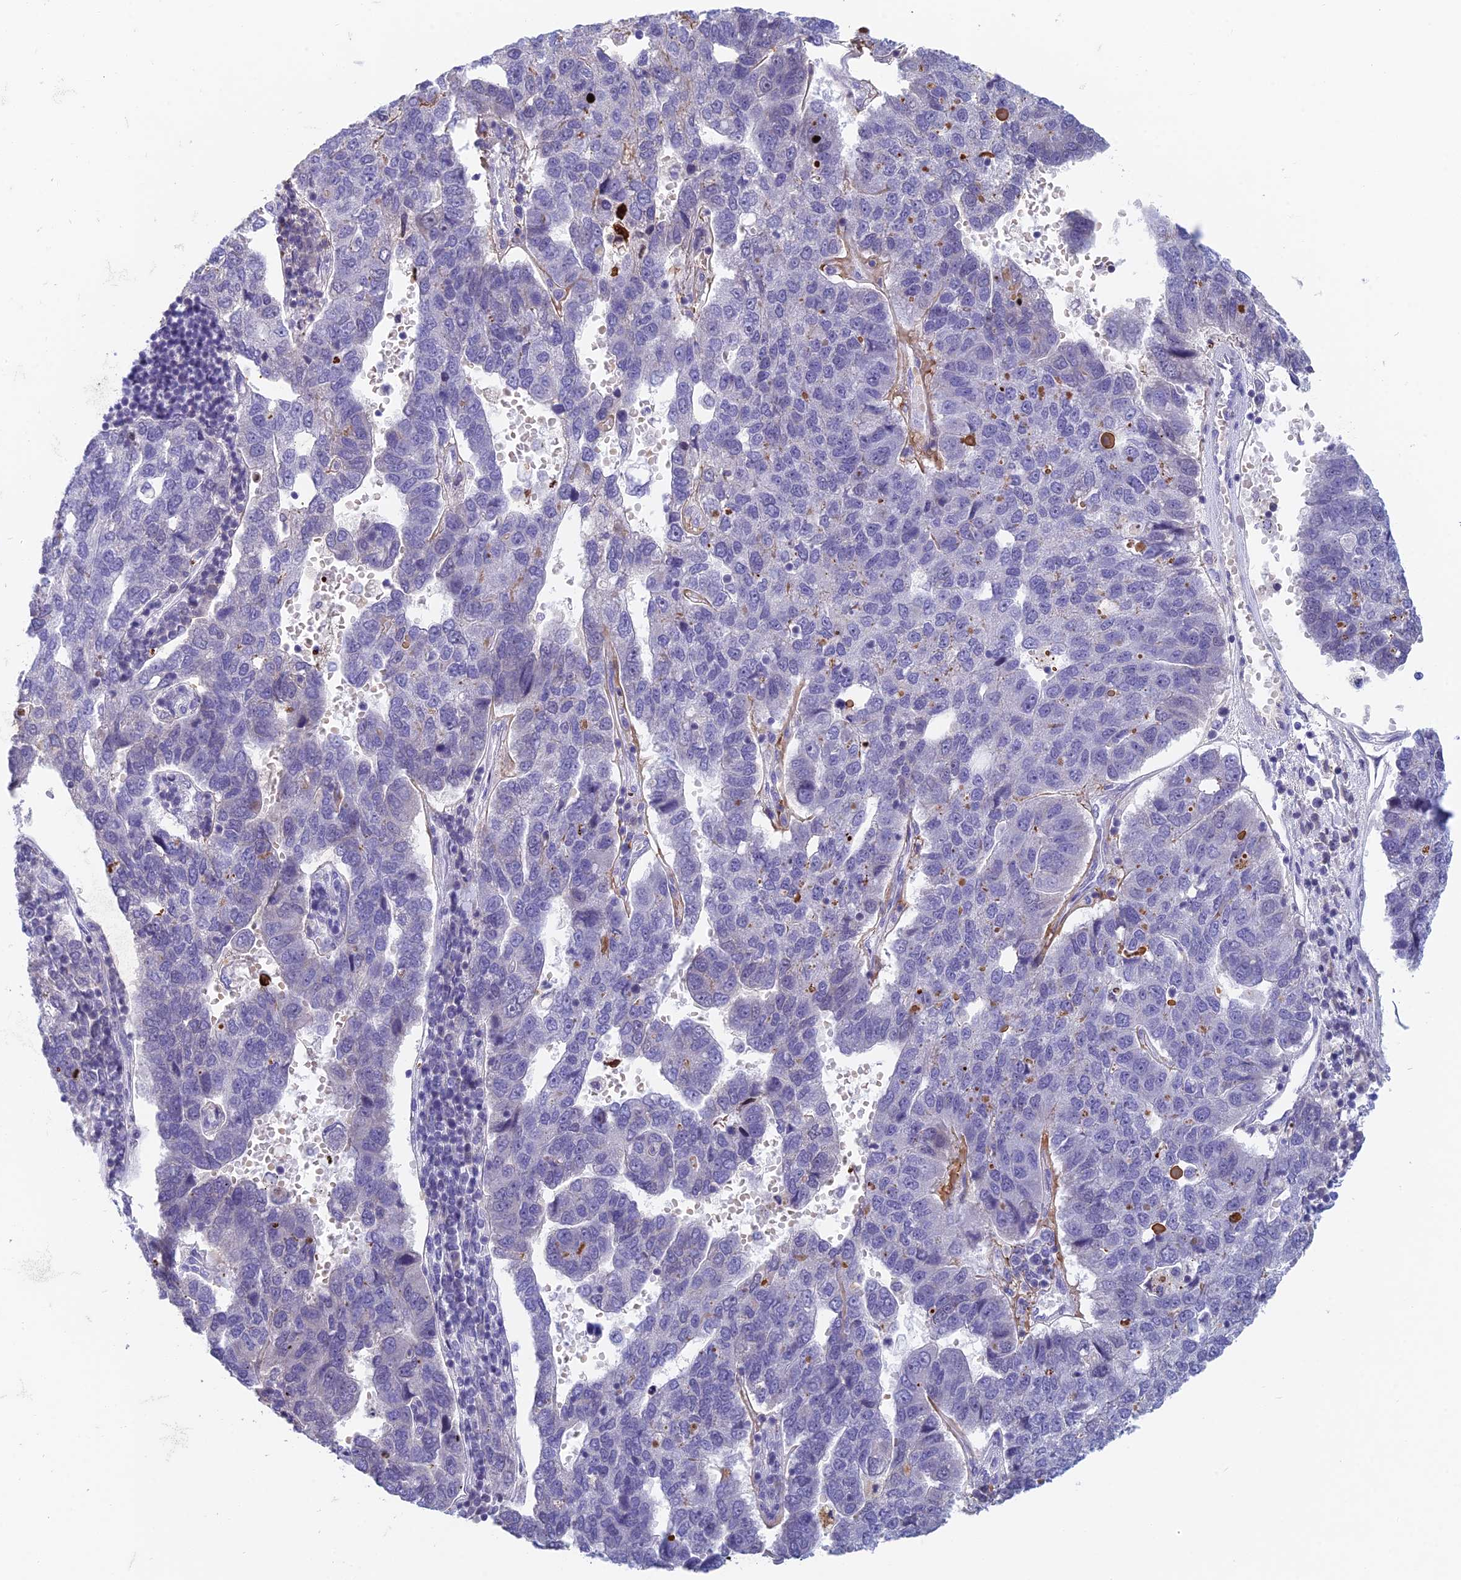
{"staining": {"intensity": "negative", "quantity": "none", "location": "none"}, "tissue": "pancreatic cancer", "cell_type": "Tumor cells", "image_type": "cancer", "snomed": [{"axis": "morphology", "description": "Adenocarcinoma, NOS"}, {"axis": "topography", "description": "Pancreas"}], "caption": "Pancreatic cancer was stained to show a protein in brown. There is no significant staining in tumor cells. Nuclei are stained in blue.", "gene": "REXO5", "patient": {"sex": "female", "age": 61}}